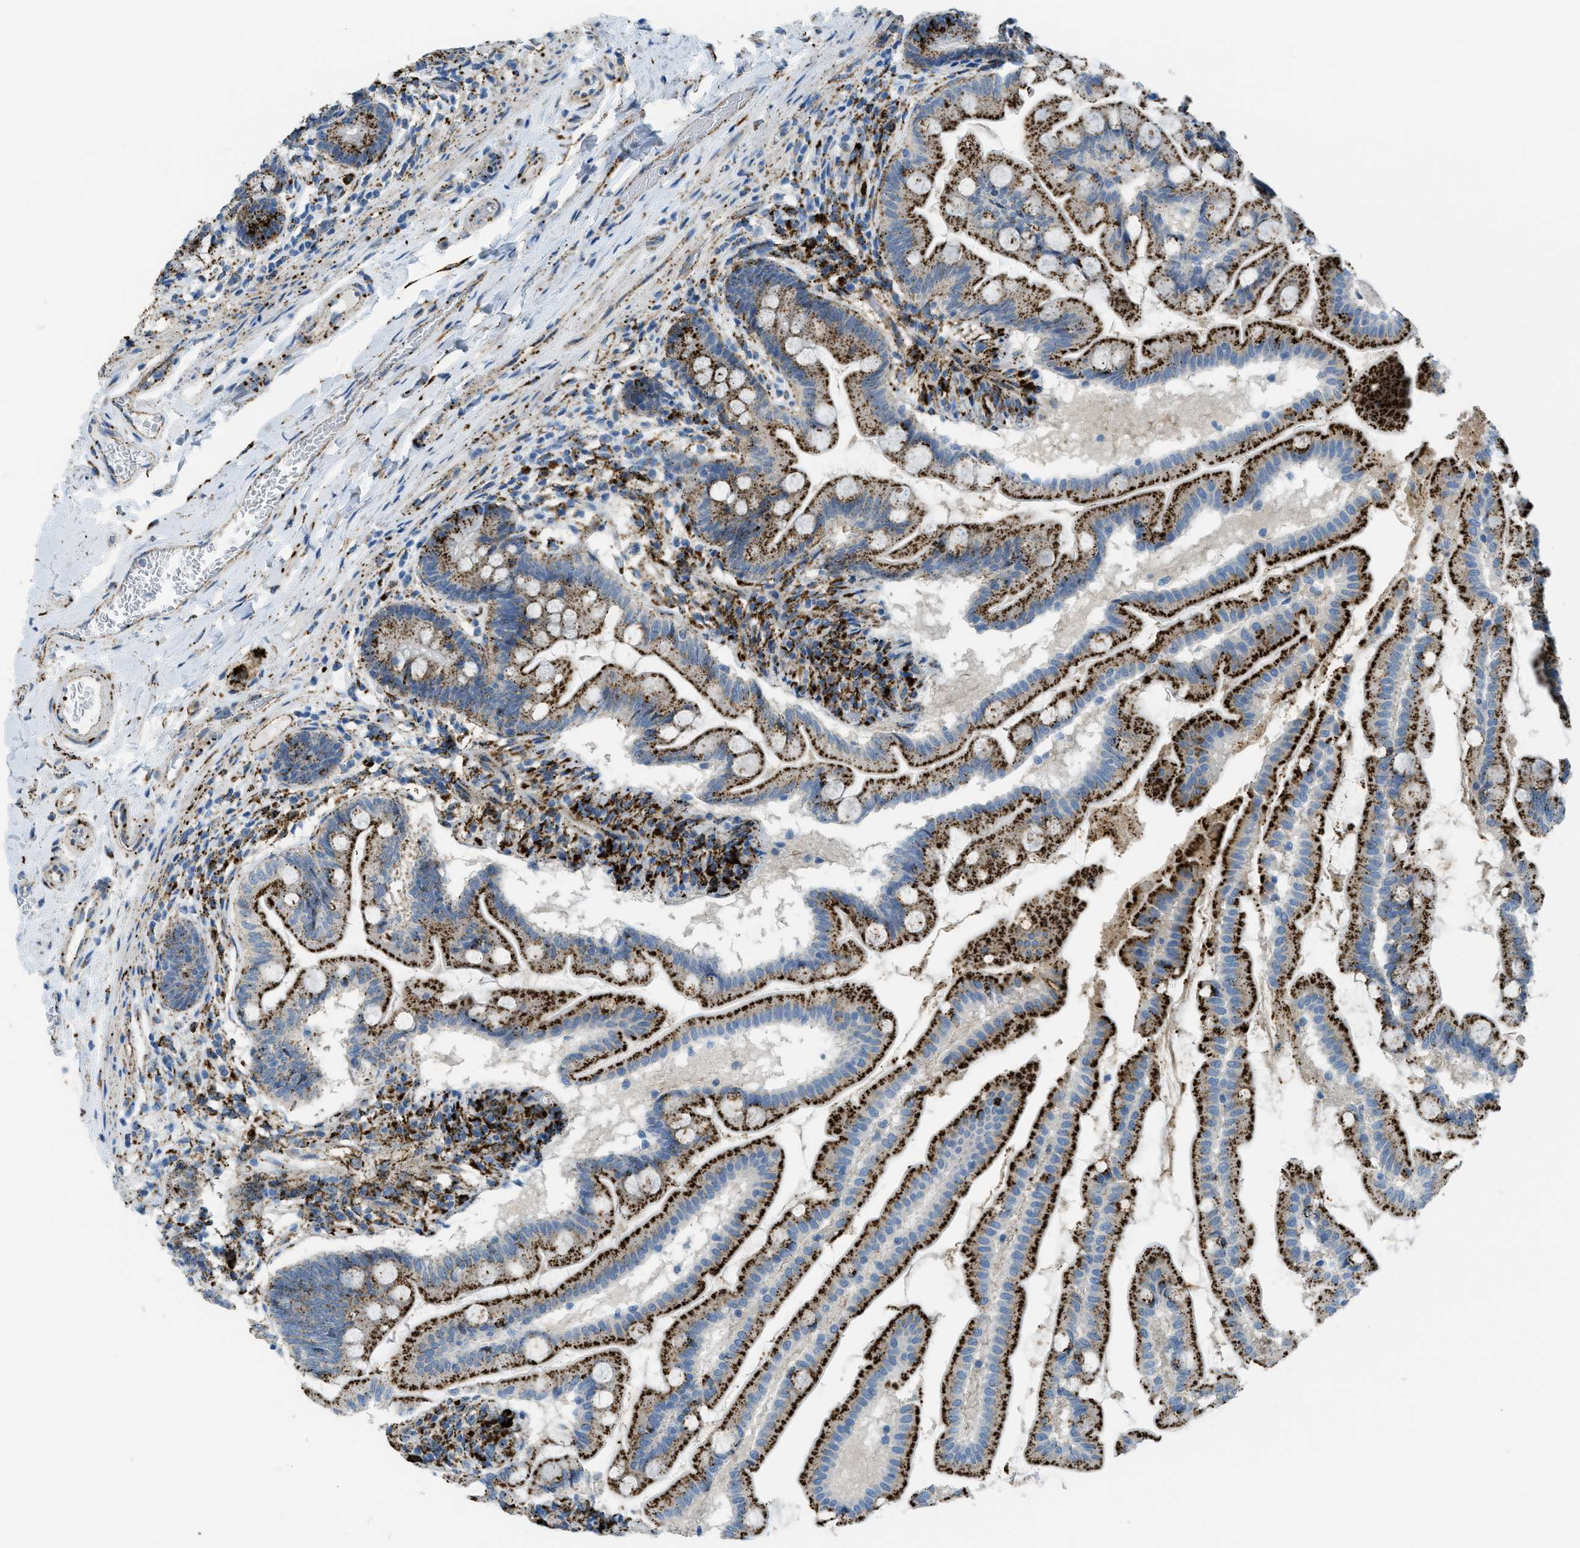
{"staining": {"intensity": "strong", "quantity": ">75%", "location": "cytoplasmic/membranous"}, "tissue": "small intestine", "cell_type": "Glandular cells", "image_type": "normal", "snomed": [{"axis": "morphology", "description": "Normal tissue, NOS"}, {"axis": "topography", "description": "Small intestine"}], "caption": "Immunohistochemistry staining of unremarkable small intestine, which reveals high levels of strong cytoplasmic/membranous positivity in about >75% of glandular cells indicating strong cytoplasmic/membranous protein positivity. The staining was performed using DAB (brown) for protein detection and nuclei were counterstained in hematoxylin (blue).", "gene": "SCARB2", "patient": {"sex": "female", "age": 56}}